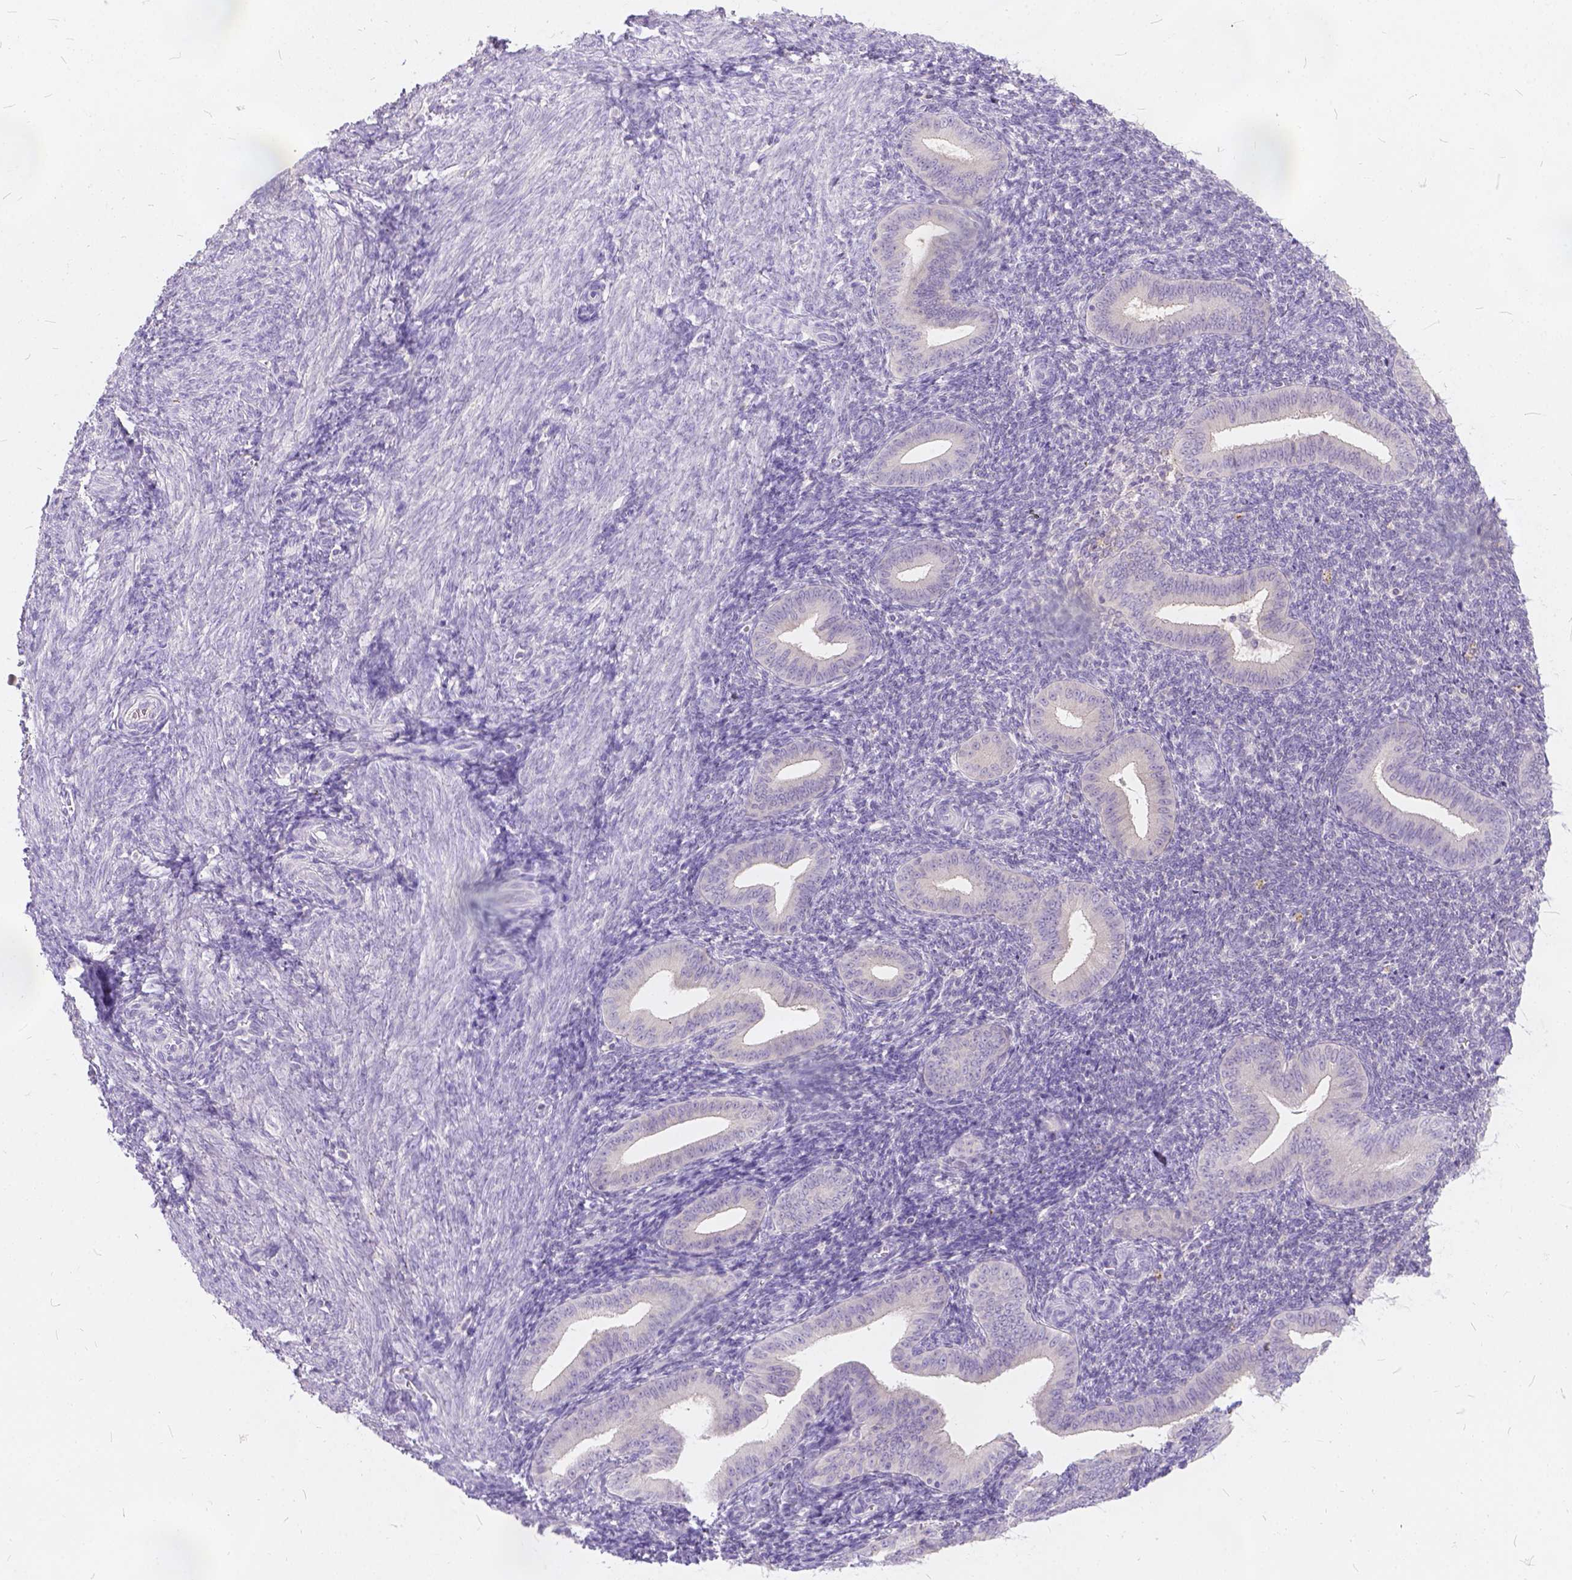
{"staining": {"intensity": "negative", "quantity": "none", "location": "none"}, "tissue": "endometrium", "cell_type": "Cells in endometrial stroma", "image_type": "normal", "snomed": [{"axis": "morphology", "description": "Normal tissue, NOS"}, {"axis": "topography", "description": "Endometrium"}], "caption": "High power microscopy image of an immunohistochemistry micrograph of normal endometrium, revealing no significant positivity in cells in endometrial stroma. Brightfield microscopy of immunohistochemistry stained with DAB (brown) and hematoxylin (blue), captured at high magnification.", "gene": "PEX11G", "patient": {"sex": "female", "age": 25}}